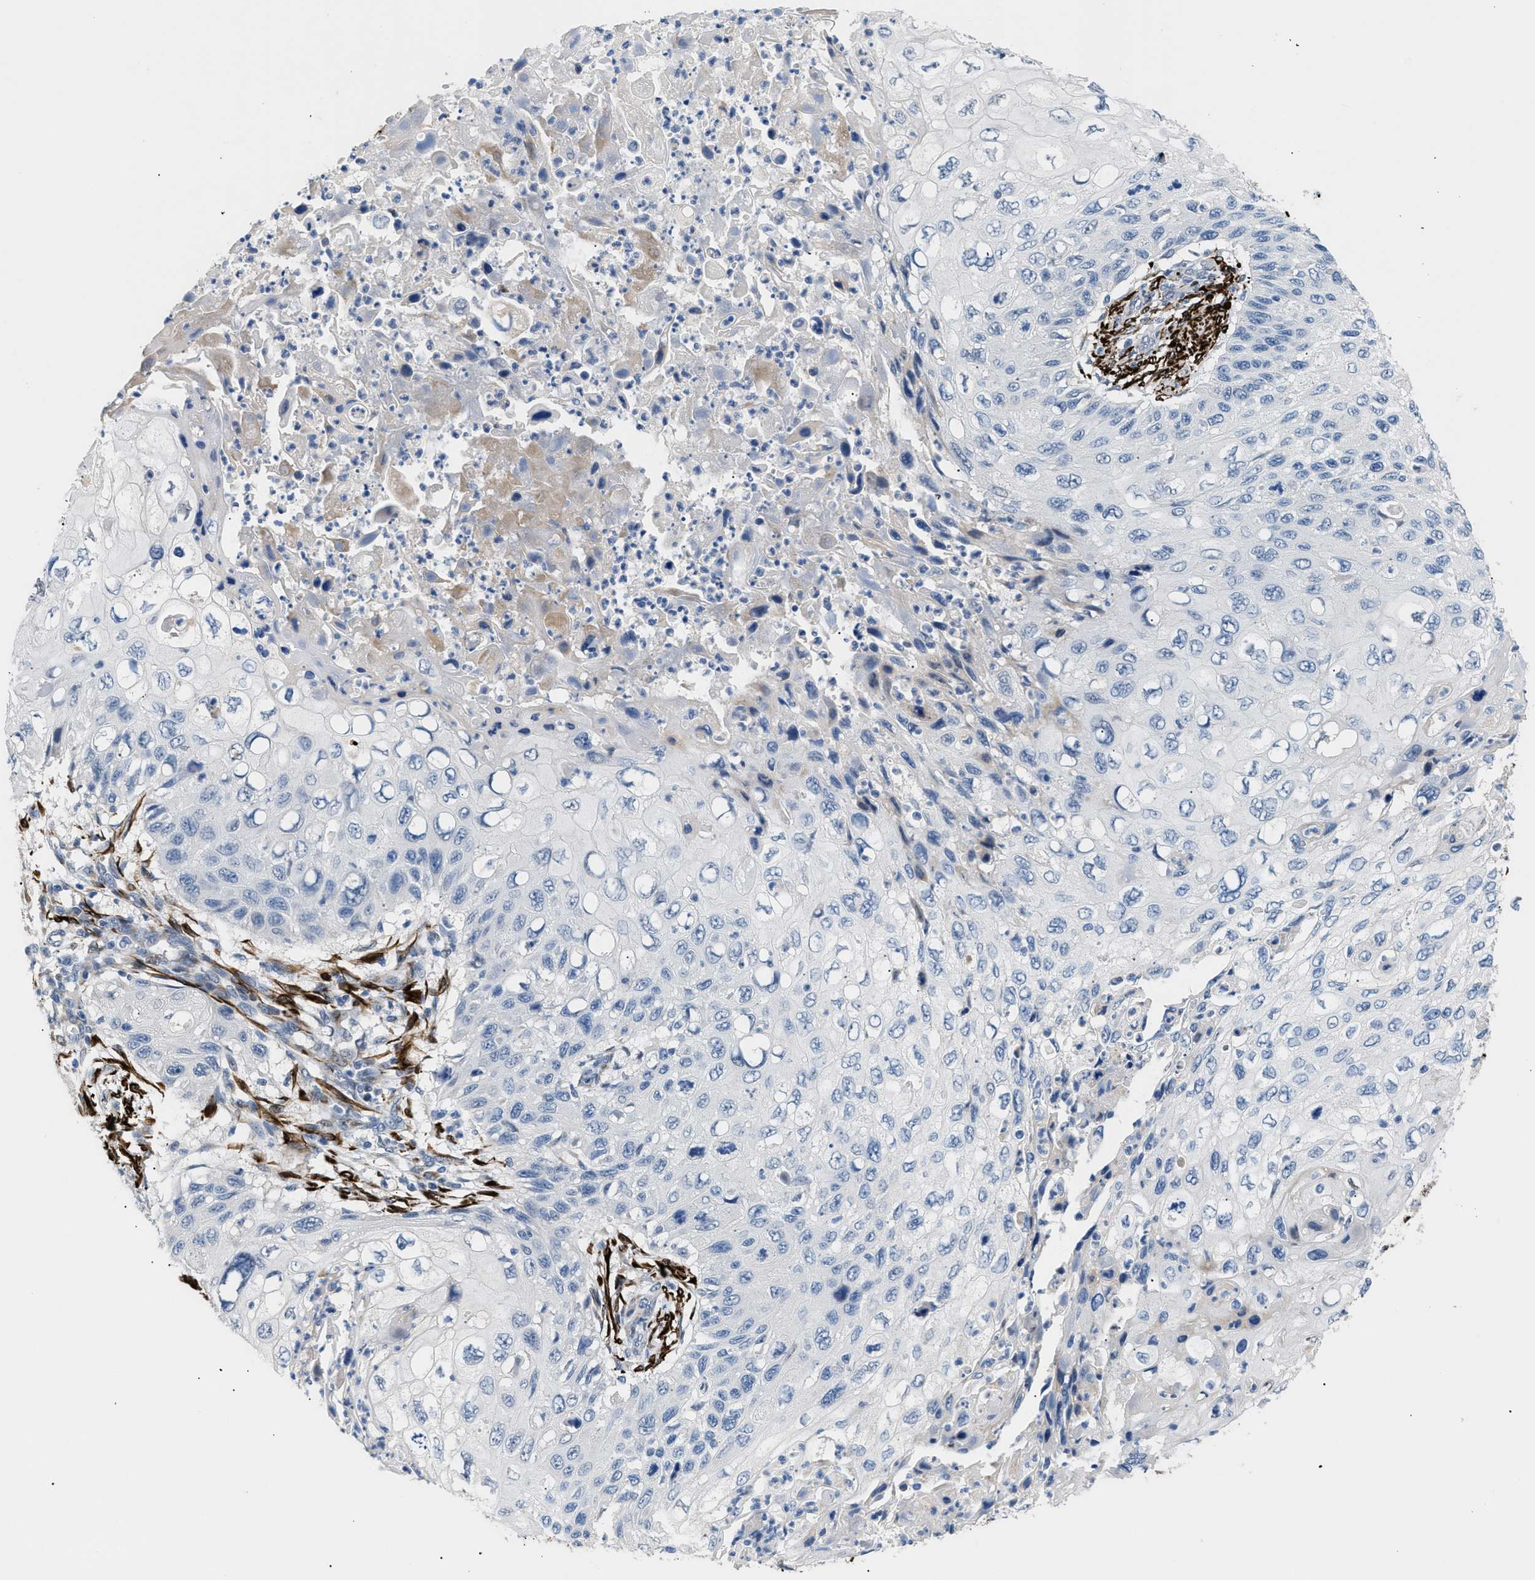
{"staining": {"intensity": "negative", "quantity": "none", "location": "none"}, "tissue": "cervical cancer", "cell_type": "Tumor cells", "image_type": "cancer", "snomed": [{"axis": "morphology", "description": "Squamous cell carcinoma, NOS"}, {"axis": "topography", "description": "Cervix"}], "caption": "High magnification brightfield microscopy of cervical squamous cell carcinoma stained with DAB (brown) and counterstained with hematoxylin (blue): tumor cells show no significant staining.", "gene": "ICA1", "patient": {"sex": "female", "age": 70}}